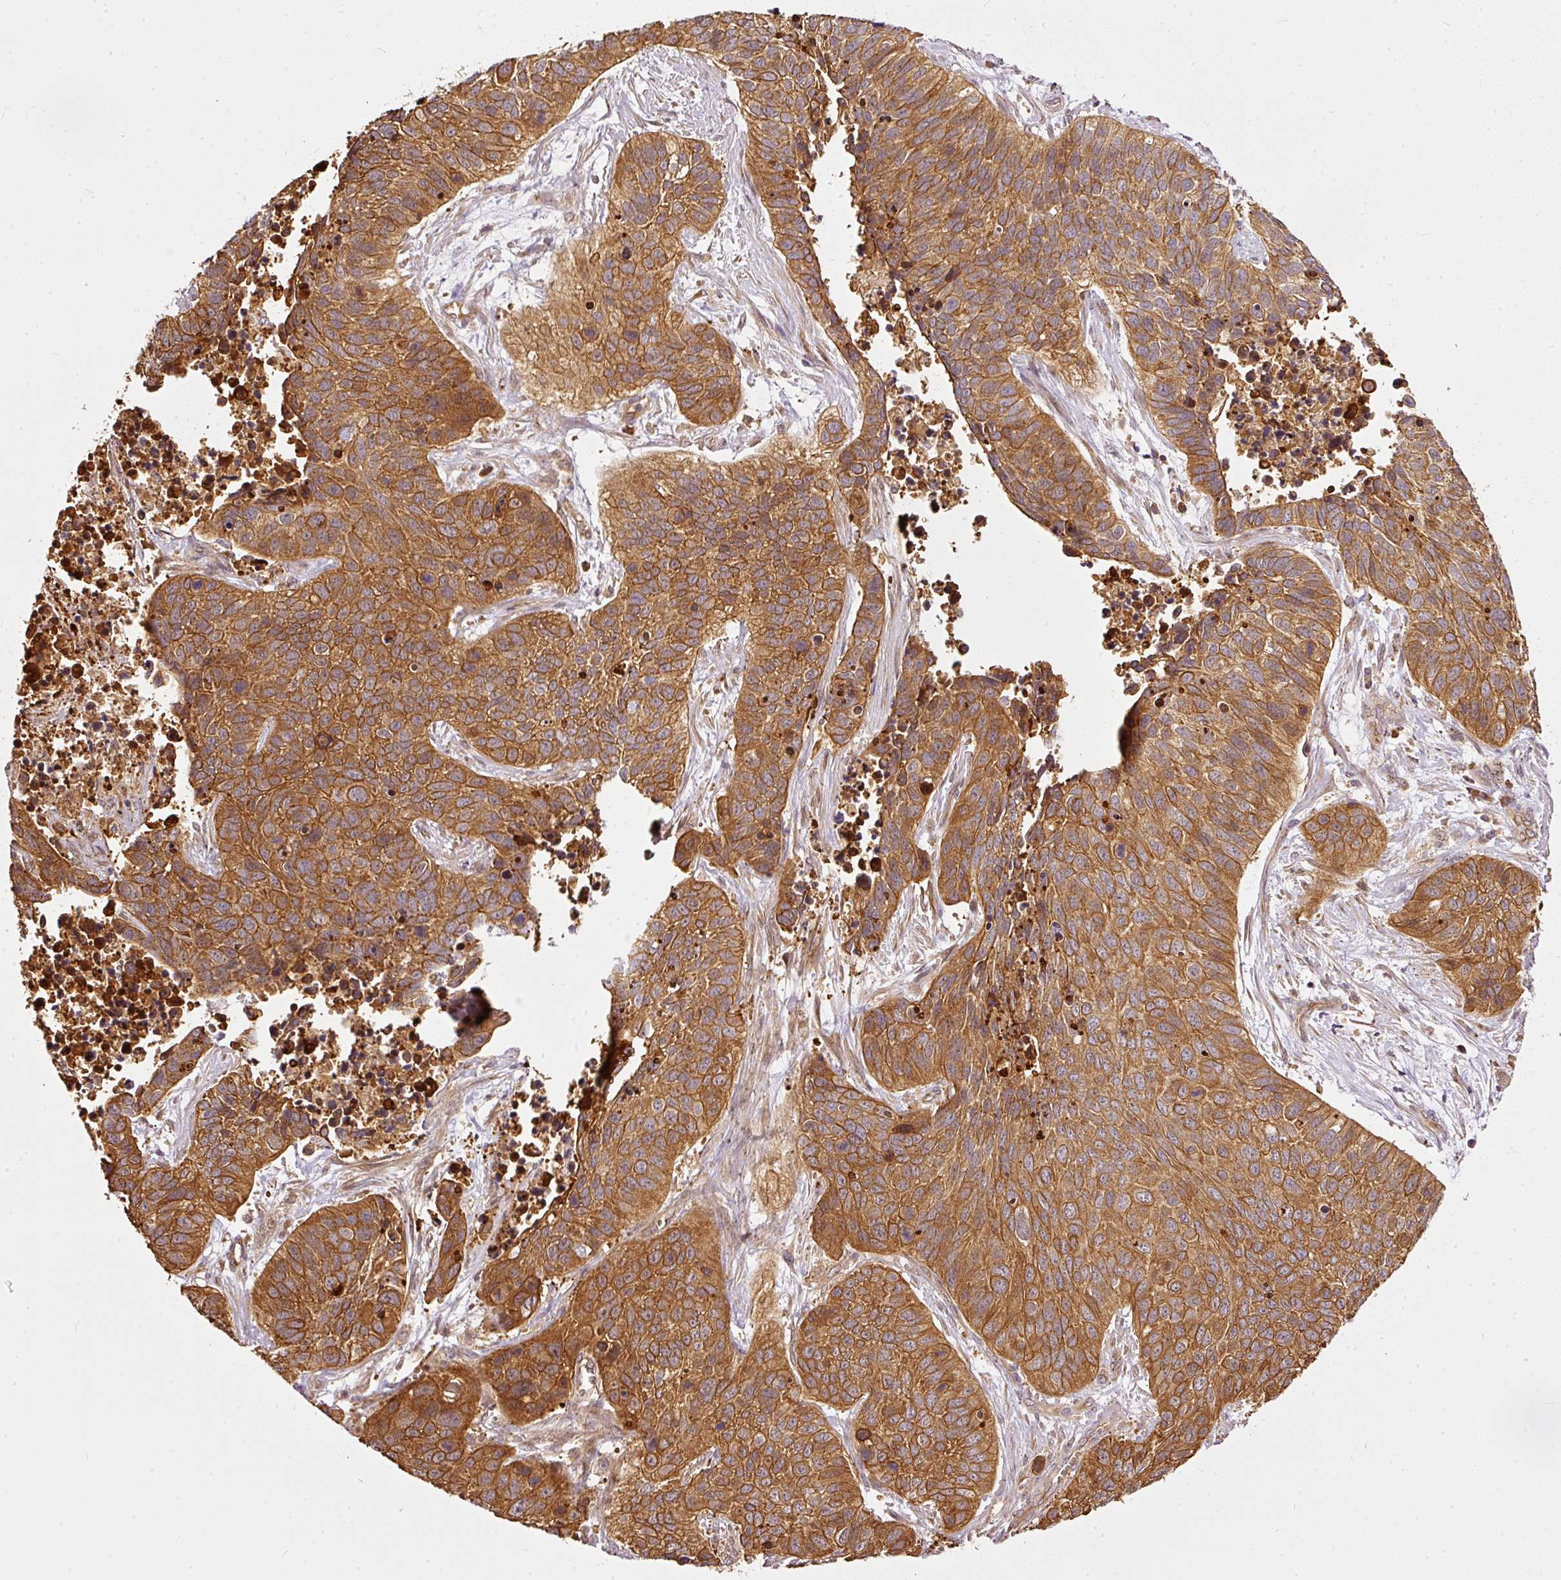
{"staining": {"intensity": "strong", "quantity": ">75%", "location": "cytoplasmic/membranous"}, "tissue": "lung cancer", "cell_type": "Tumor cells", "image_type": "cancer", "snomed": [{"axis": "morphology", "description": "Squamous cell carcinoma, NOS"}, {"axis": "topography", "description": "Lung"}], "caption": "A high-resolution micrograph shows IHC staining of lung squamous cell carcinoma, which demonstrates strong cytoplasmic/membranous staining in approximately >75% of tumor cells. (Brightfield microscopy of DAB IHC at high magnification).", "gene": "MIF4GD", "patient": {"sex": "male", "age": 62}}